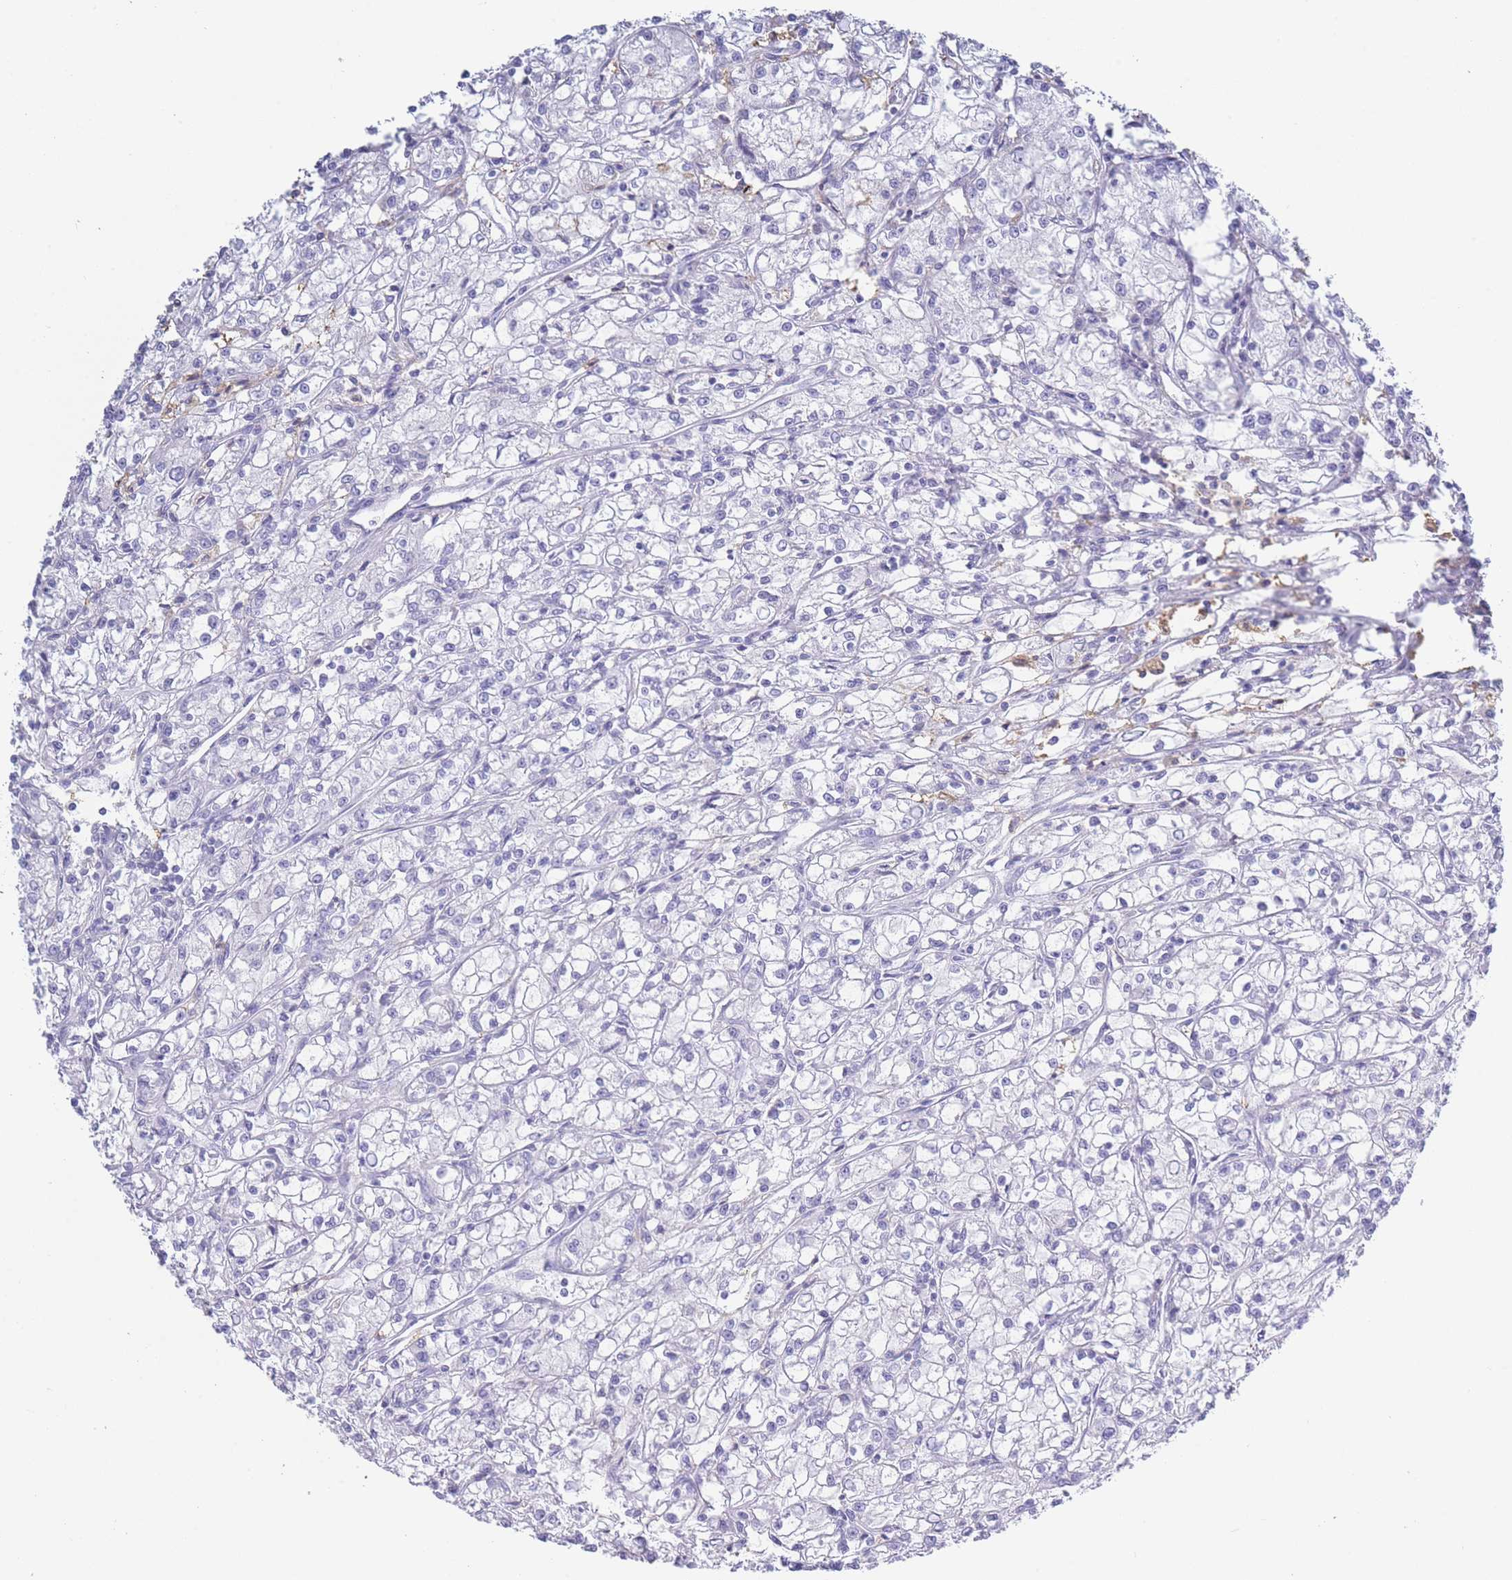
{"staining": {"intensity": "negative", "quantity": "none", "location": "none"}, "tissue": "renal cancer", "cell_type": "Tumor cells", "image_type": "cancer", "snomed": [{"axis": "morphology", "description": "Adenocarcinoma, NOS"}, {"axis": "topography", "description": "Kidney"}], "caption": "Immunohistochemistry of renal adenocarcinoma displays no expression in tumor cells. (DAB (3,3'-diaminobenzidine) IHC, high magnification).", "gene": "CD37", "patient": {"sex": "female", "age": 59}}